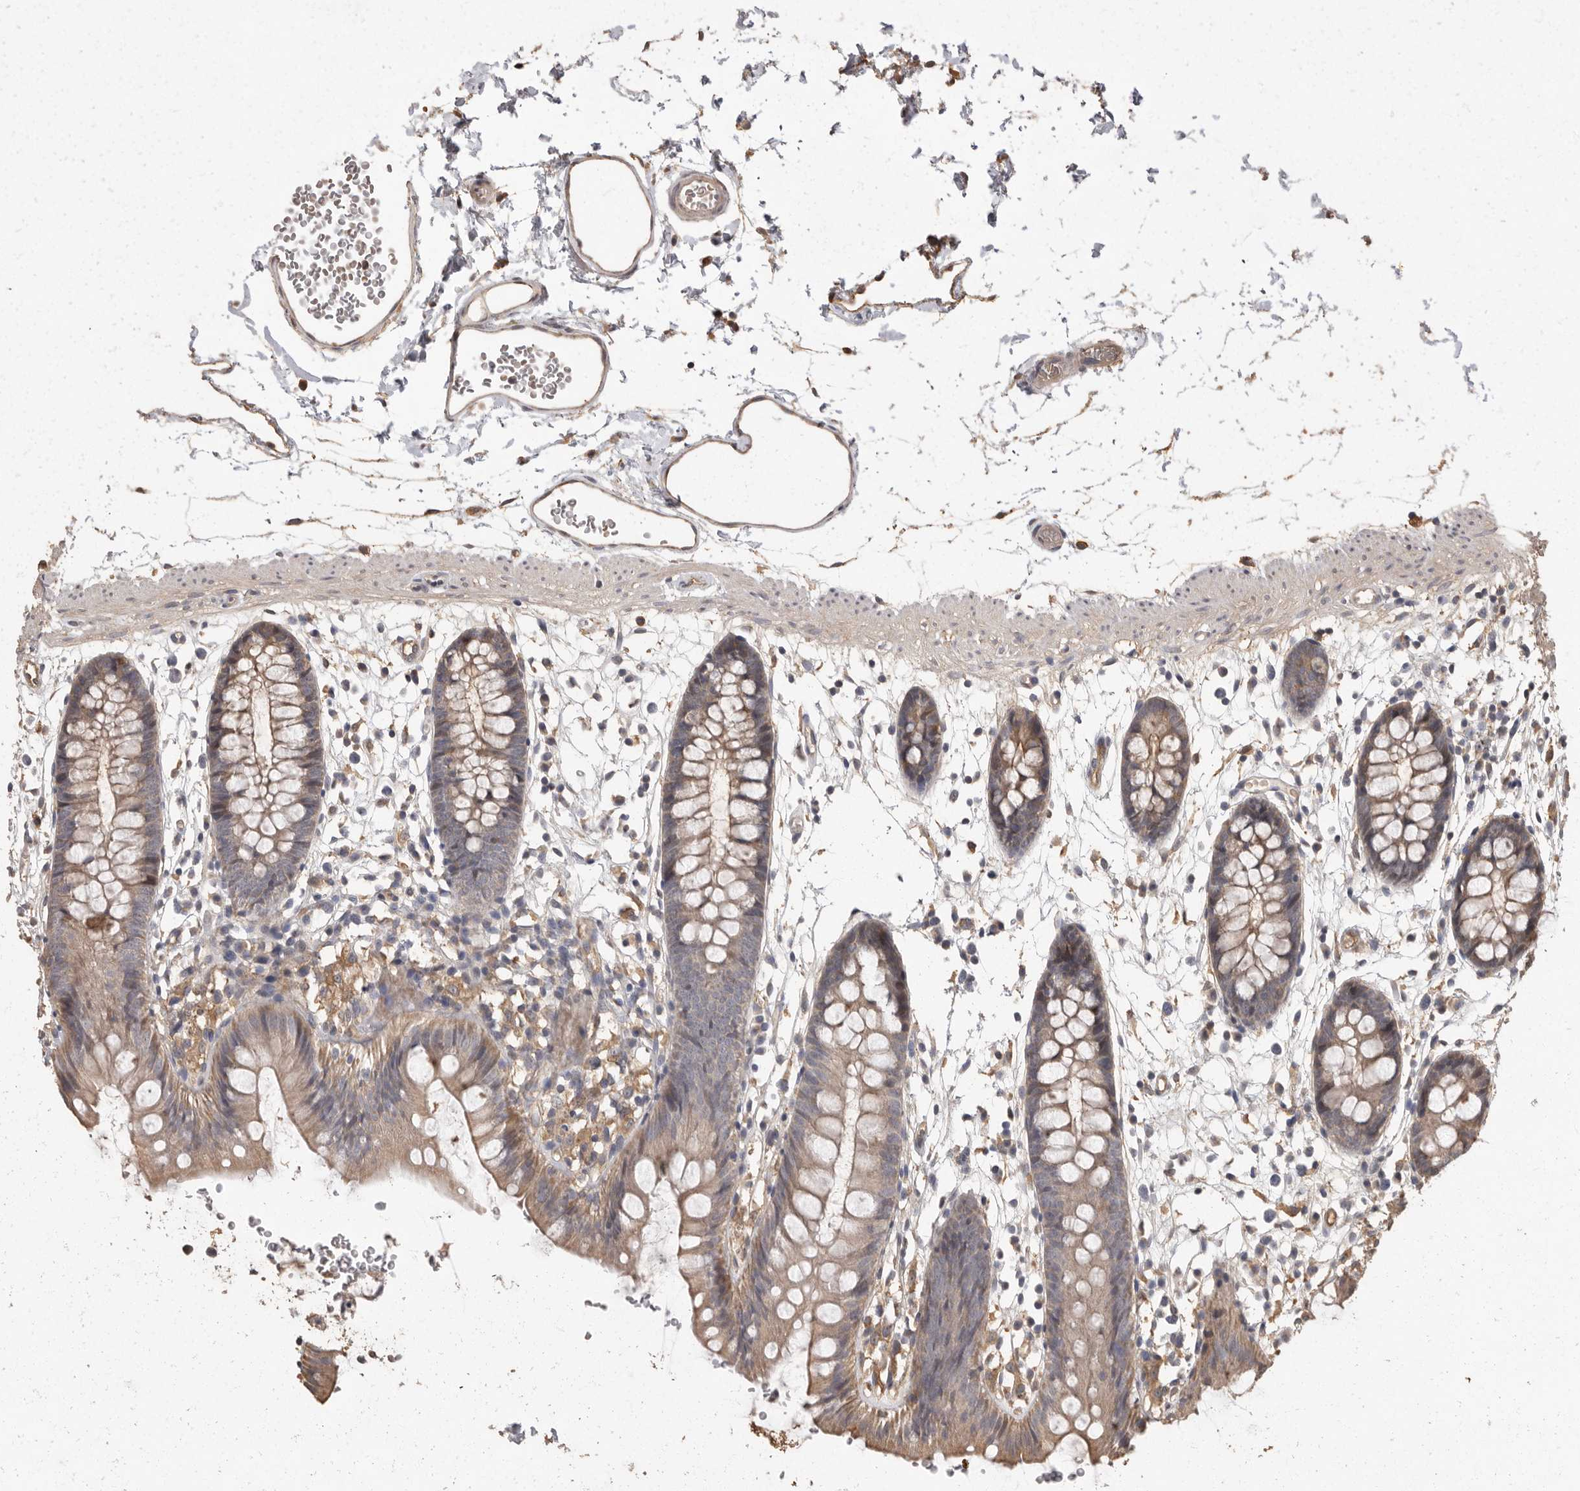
{"staining": {"intensity": "moderate", "quantity": ">75%", "location": "cytoplasmic/membranous"}, "tissue": "colon", "cell_type": "Endothelial cells", "image_type": "normal", "snomed": [{"axis": "morphology", "description": "Normal tissue, NOS"}, {"axis": "topography", "description": "Colon"}], "caption": "Approximately >75% of endothelial cells in benign human colon show moderate cytoplasmic/membranous protein positivity as visualized by brown immunohistochemical staining.", "gene": "BAIAP2", "patient": {"sex": "male", "age": 56}}